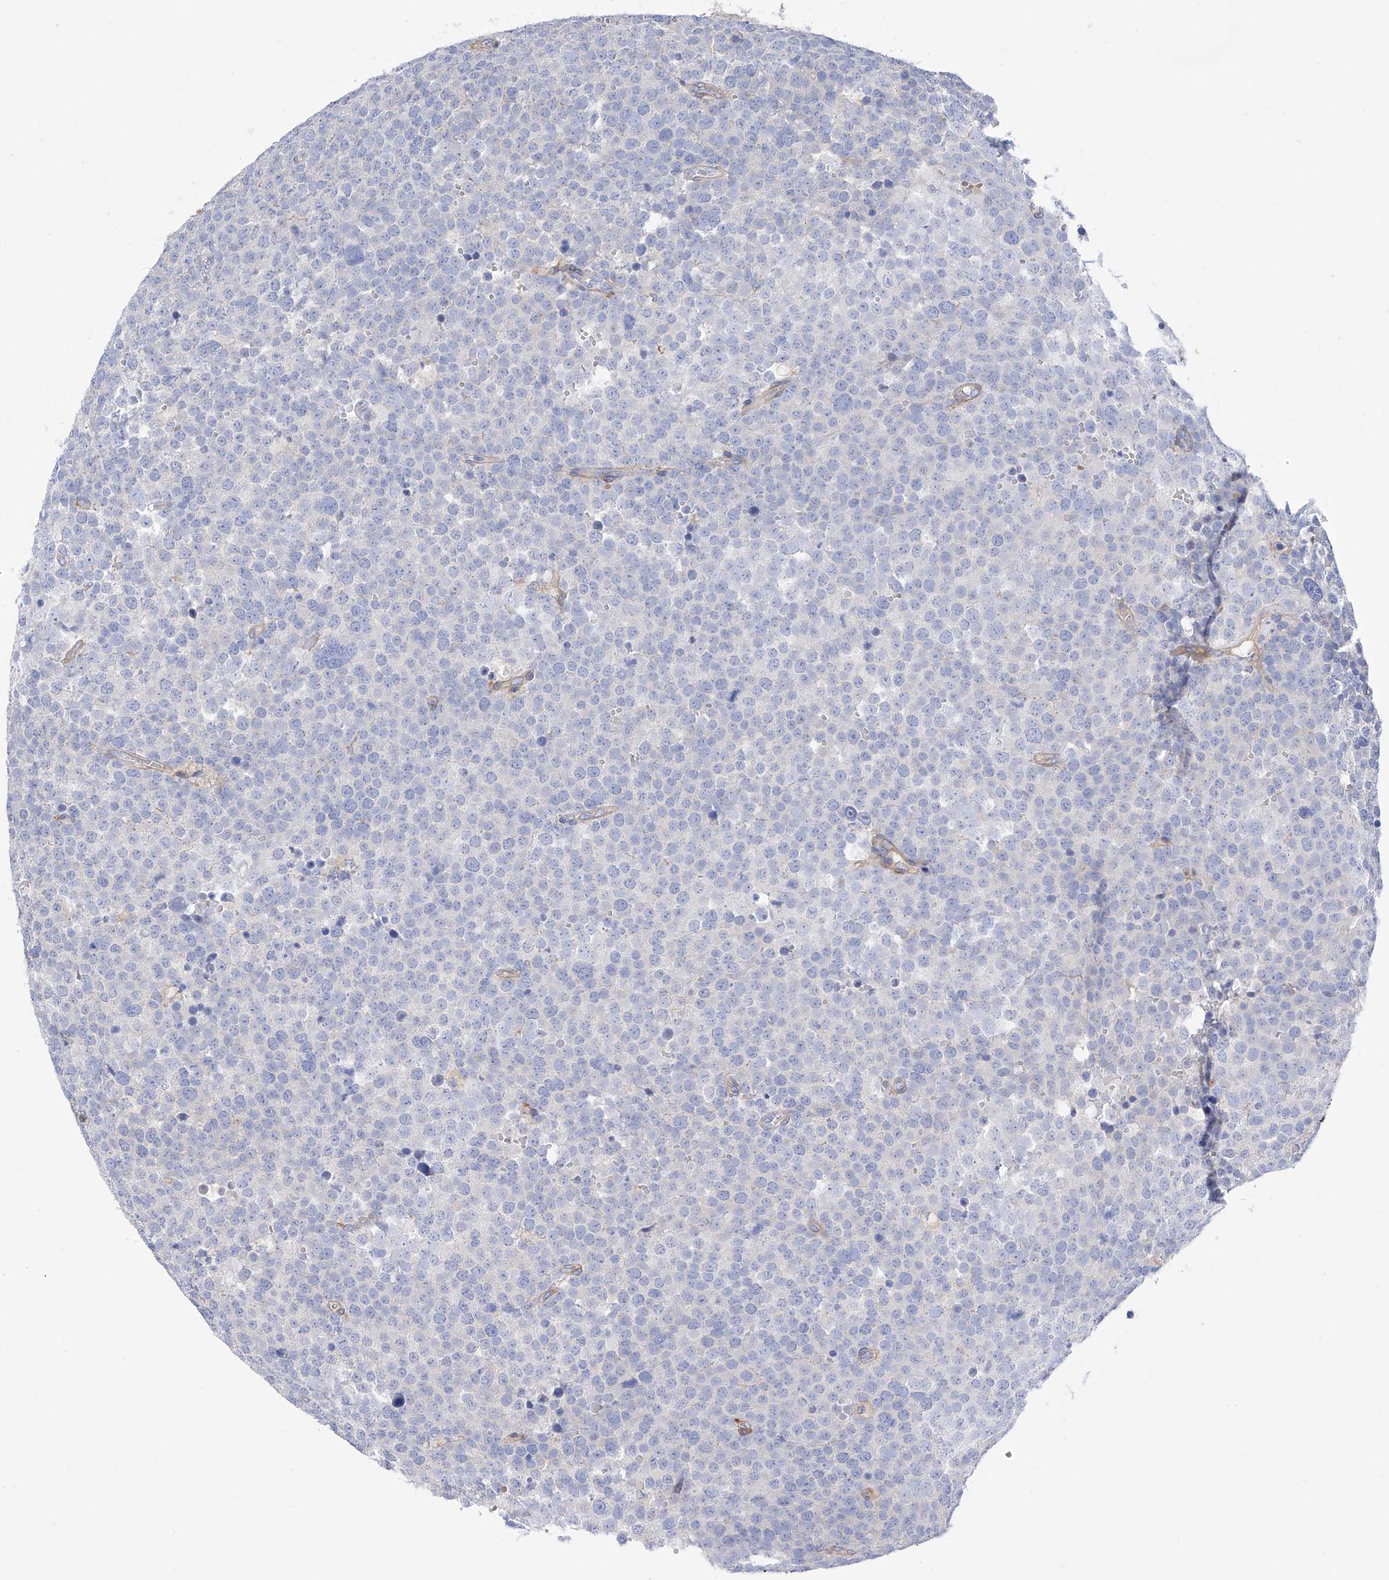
{"staining": {"intensity": "negative", "quantity": "none", "location": "none"}, "tissue": "testis cancer", "cell_type": "Tumor cells", "image_type": "cancer", "snomed": [{"axis": "morphology", "description": "Seminoma, NOS"}, {"axis": "topography", "description": "Testis"}], "caption": "Immunohistochemistry of human testis cancer (seminoma) displays no staining in tumor cells. (DAB immunohistochemistry (IHC) visualized using brightfield microscopy, high magnification).", "gene": "ZNF653", "patient": {"sex": "male", "age": 71}}